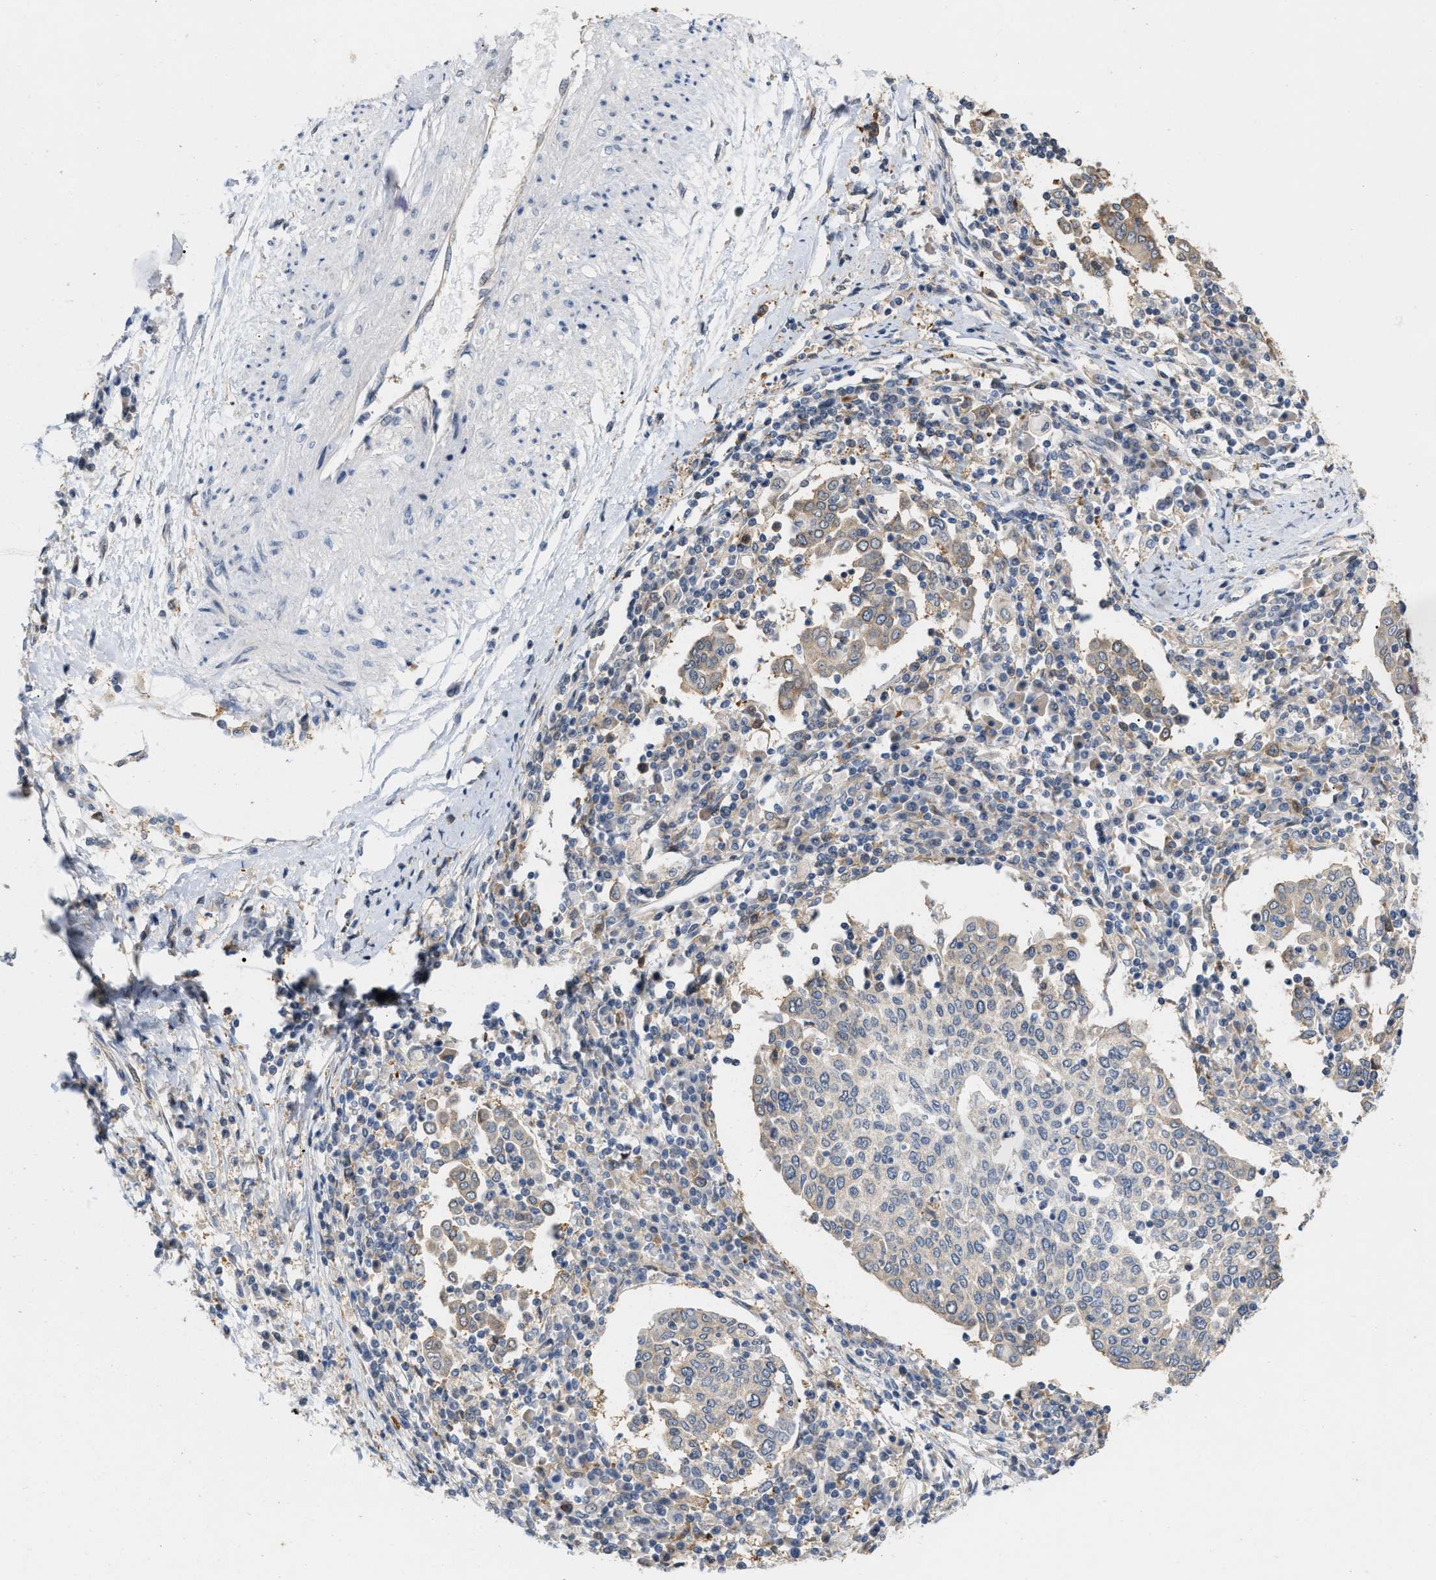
{"staining": {"intensity": "weak", "quantity": "<25%", "location": "cytoplasmic/membranous"}, "tissue": "cervical cancer", "cell_type": "Tumor cells", "image_type": "cancer", "snomed": [{"axis": "morphology", "description": "Squamous cell carcinoma, NOS"}, {"axis": "topography", "description": "Cervix"}], "caption": "The photomicrograph displays no significant staining in tumor cells of cervical squamous cell carcinoma.", "gene": "CSNK1A1", "patient": {"sex": "female", "age": 40}}